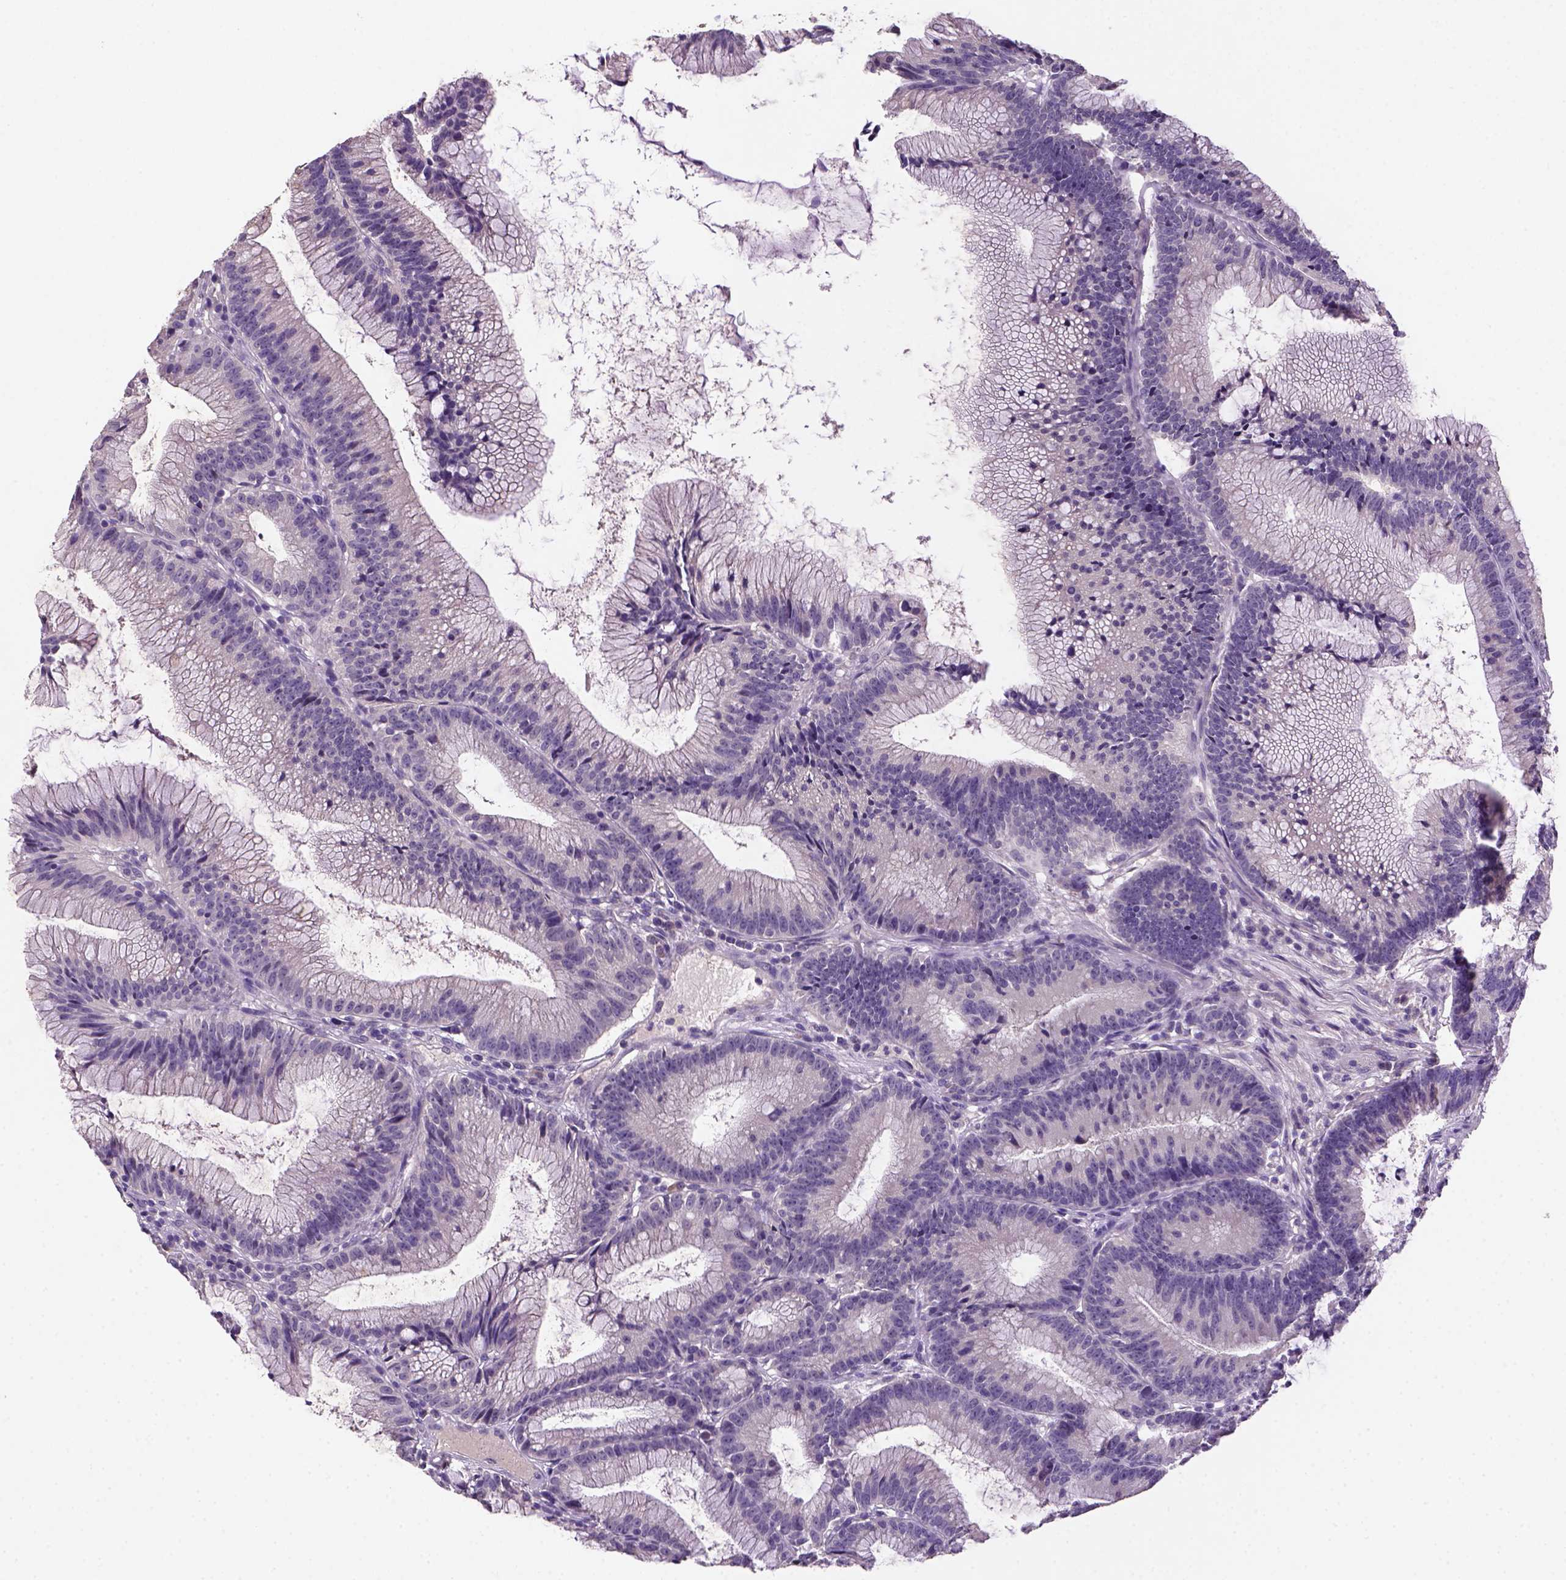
{"staining": {"intensity": "negative", "quantity": "none", "location": "none"}, "tissue": "colorectal cancer", "cell_type": "Tumor cells", "image_type": "cancer", "snomed": [{"axis": "morphology", "description": "Adenocarcinoma, NOS"}, {"axis": "topography", "description": "Colon"}], "caption": "Immunohistochemistry (IHC) histopathology image of neoplastic tissue: colorectal adenocarcinoma stained with DAB displays no significant protein positivity in tumor cells.", "gene": "NLGN2", "patient": {"sex": "female", "age": 78}}